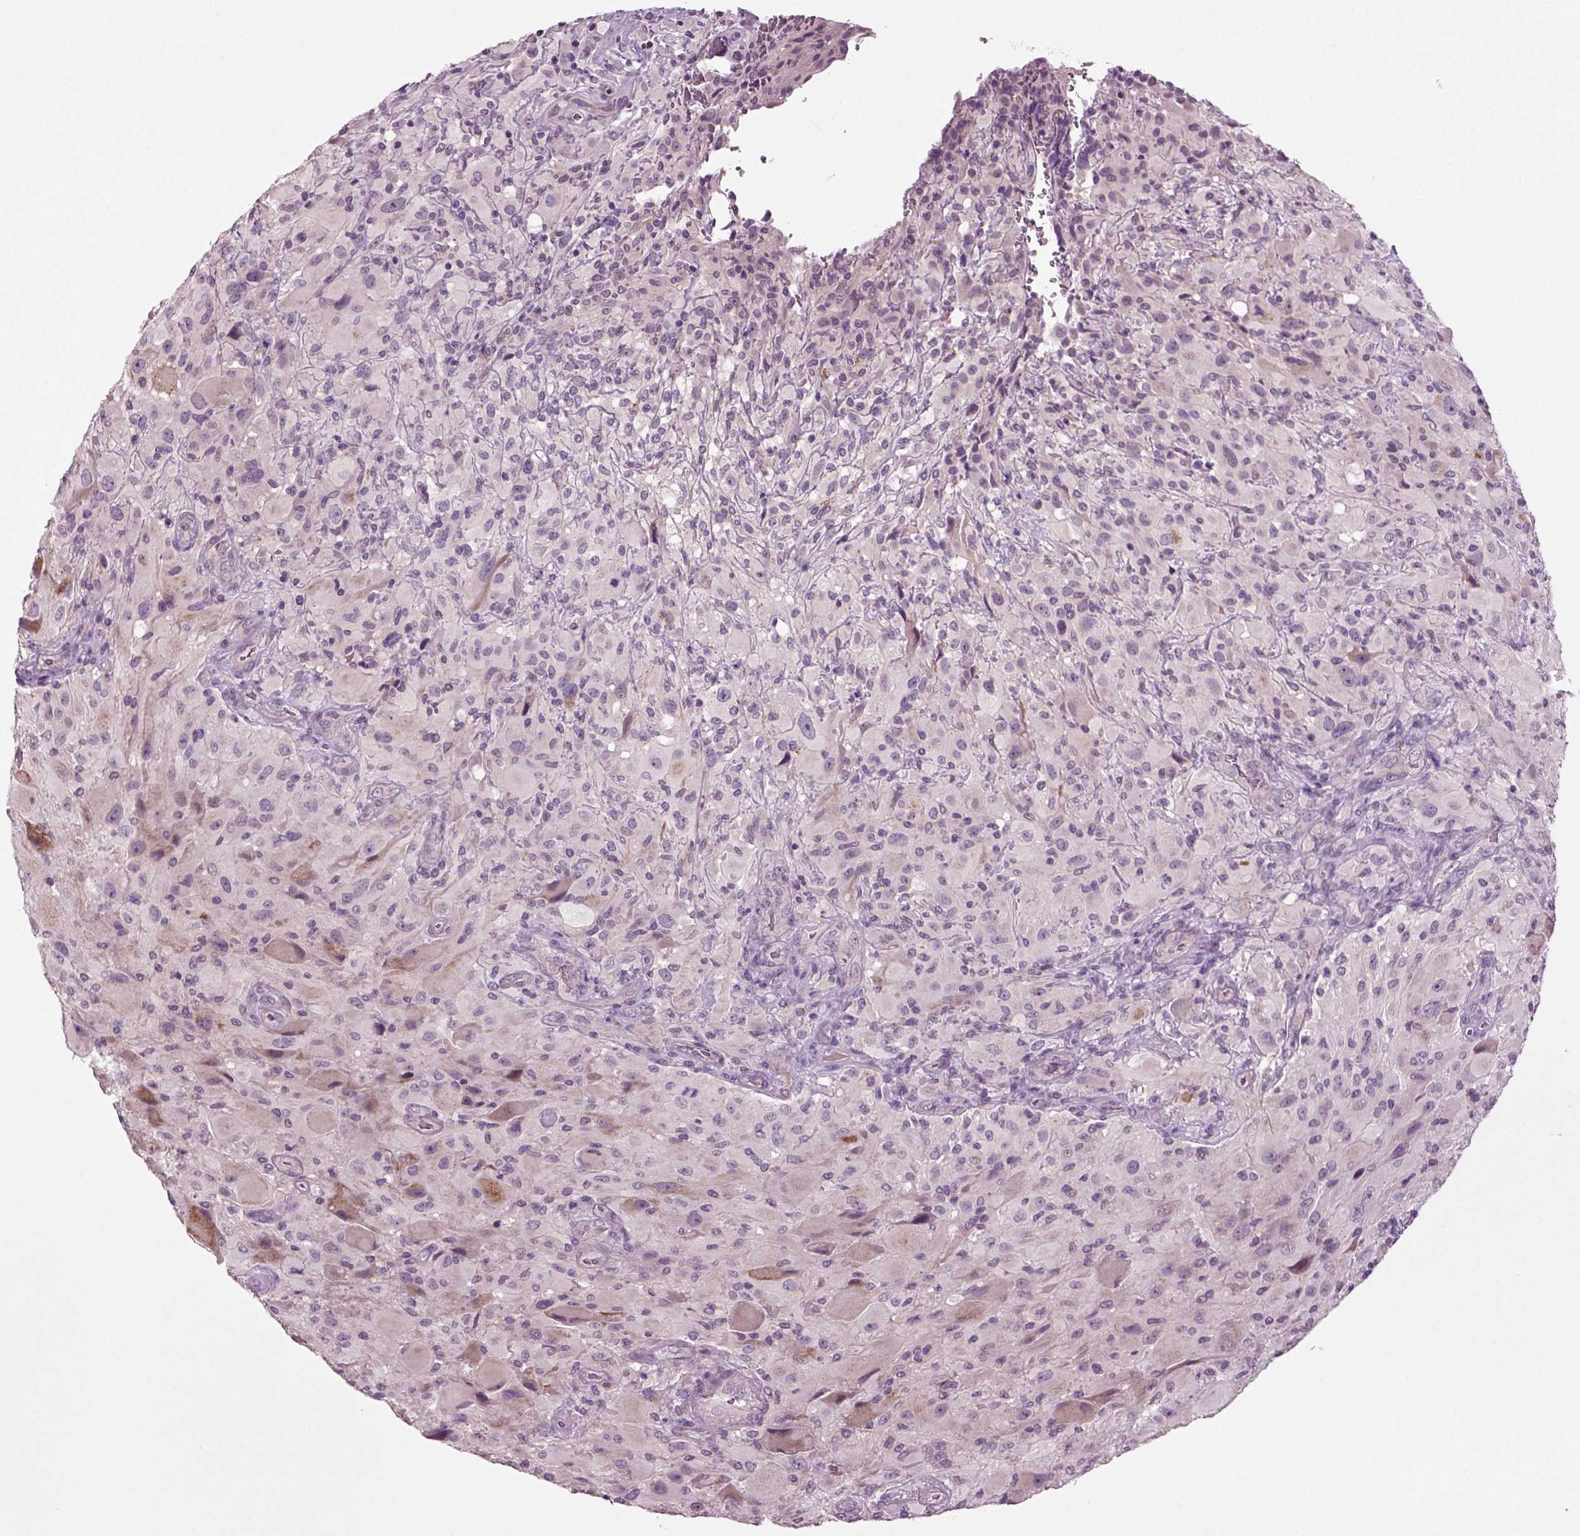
{"staining": {"intensity": "negative", "quantity": "none", "location": "none"}, "tissue": "glioma", "cell_type": "Tumor cells", "image_type": "cancer", "snomed": [{"axis": "morphology", "description": "Glioma, malignant, High grade"}, {"axis": "topography", "description": "Cerebral cortex"}], "caption": "This is an immunohistochemistry micrograph of human glioma. There is no staining in tumor cells.", "gene": "SLC17A6", "patient": {"sex": "male", "age": 35}}